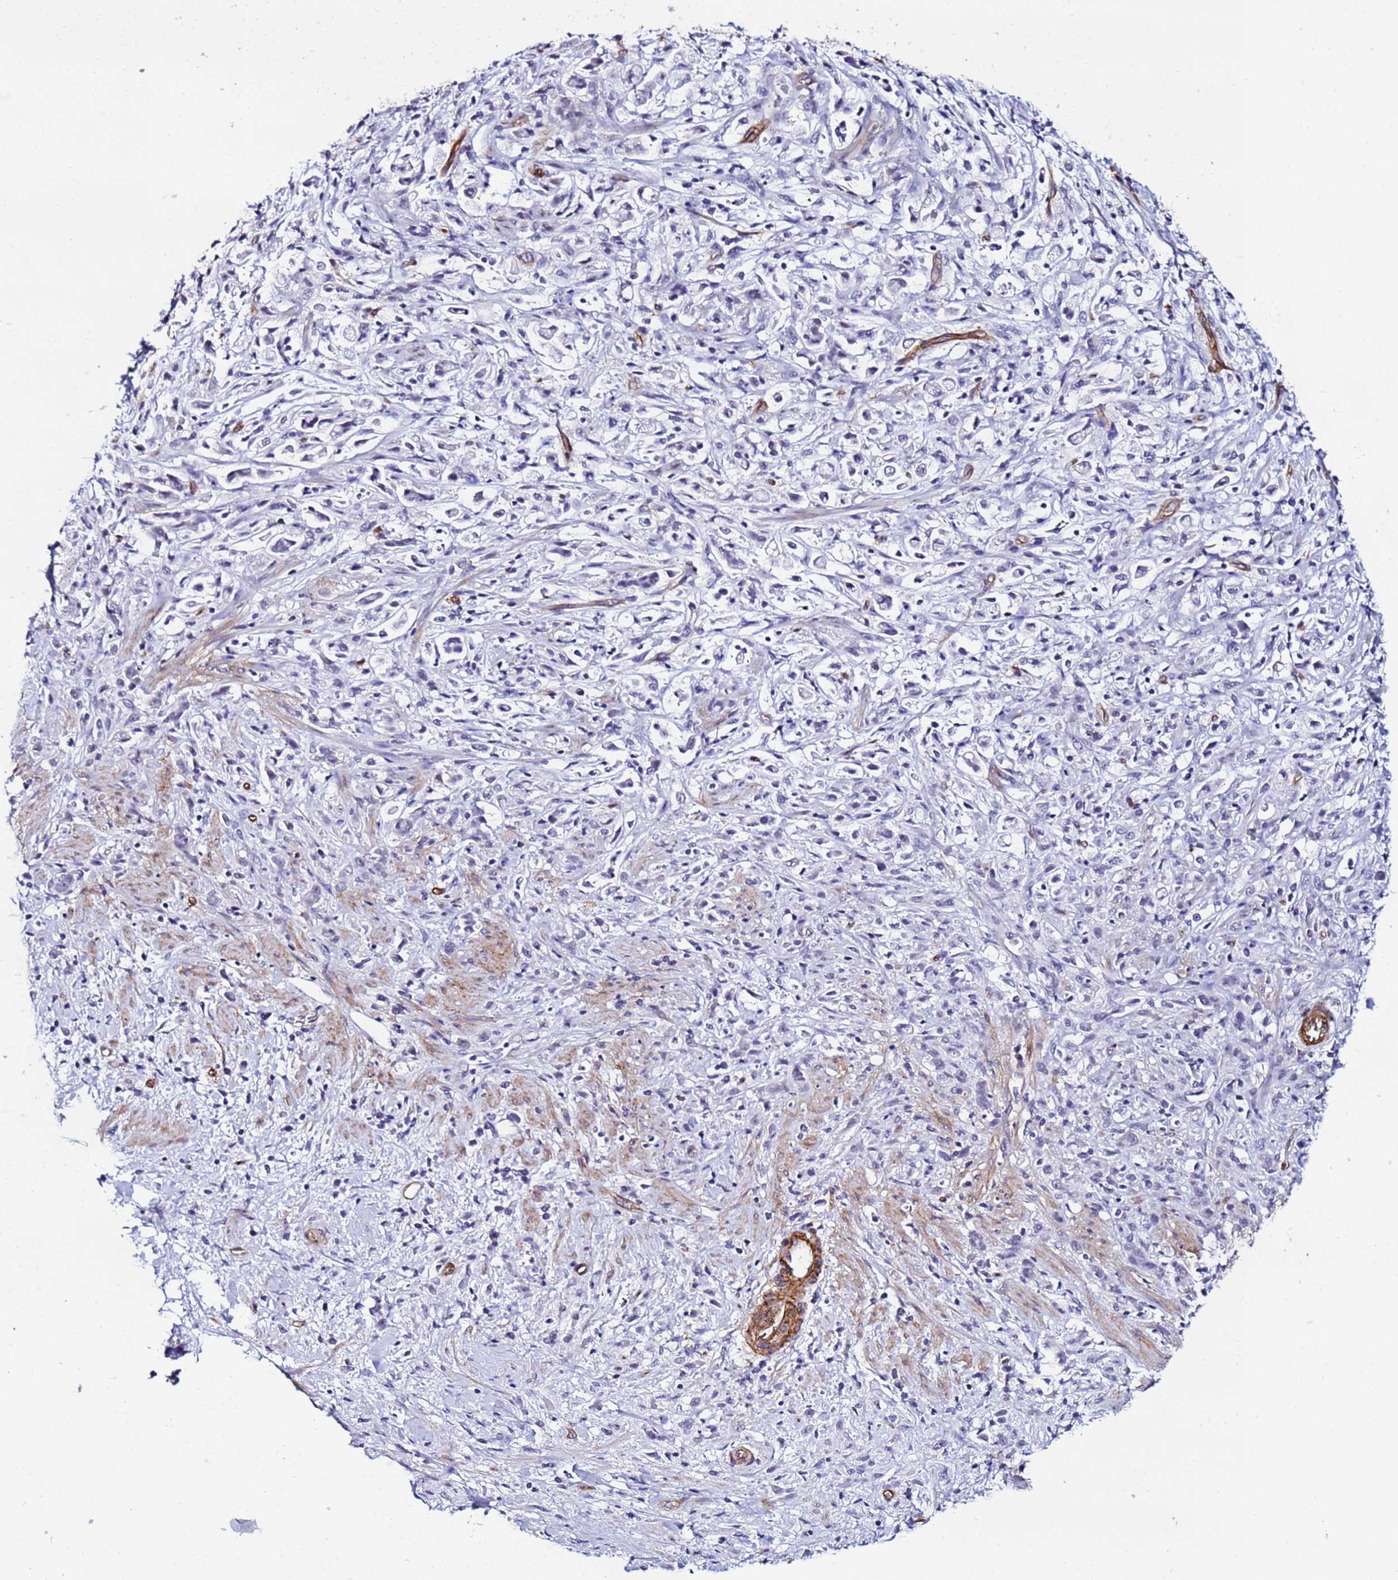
{"staining": {"intensity": "negative", "quantity": "none", "location": "none"}, "tissue": "stomach cancer", "cell_type": "Tumor cells", "image_type": "cancer", "snomed": [{"axis": "morphology", "description": "Adenocarcinoma, NOS"}, {"axis": "topography", "description": "Stomach"}], "caption": "Immunohistochemistry of stomach adenocarcinoma reveals no positivity in tumor cells.", "gene": "DEFB104A", "patient": {"sex": "female", "age": 60}}